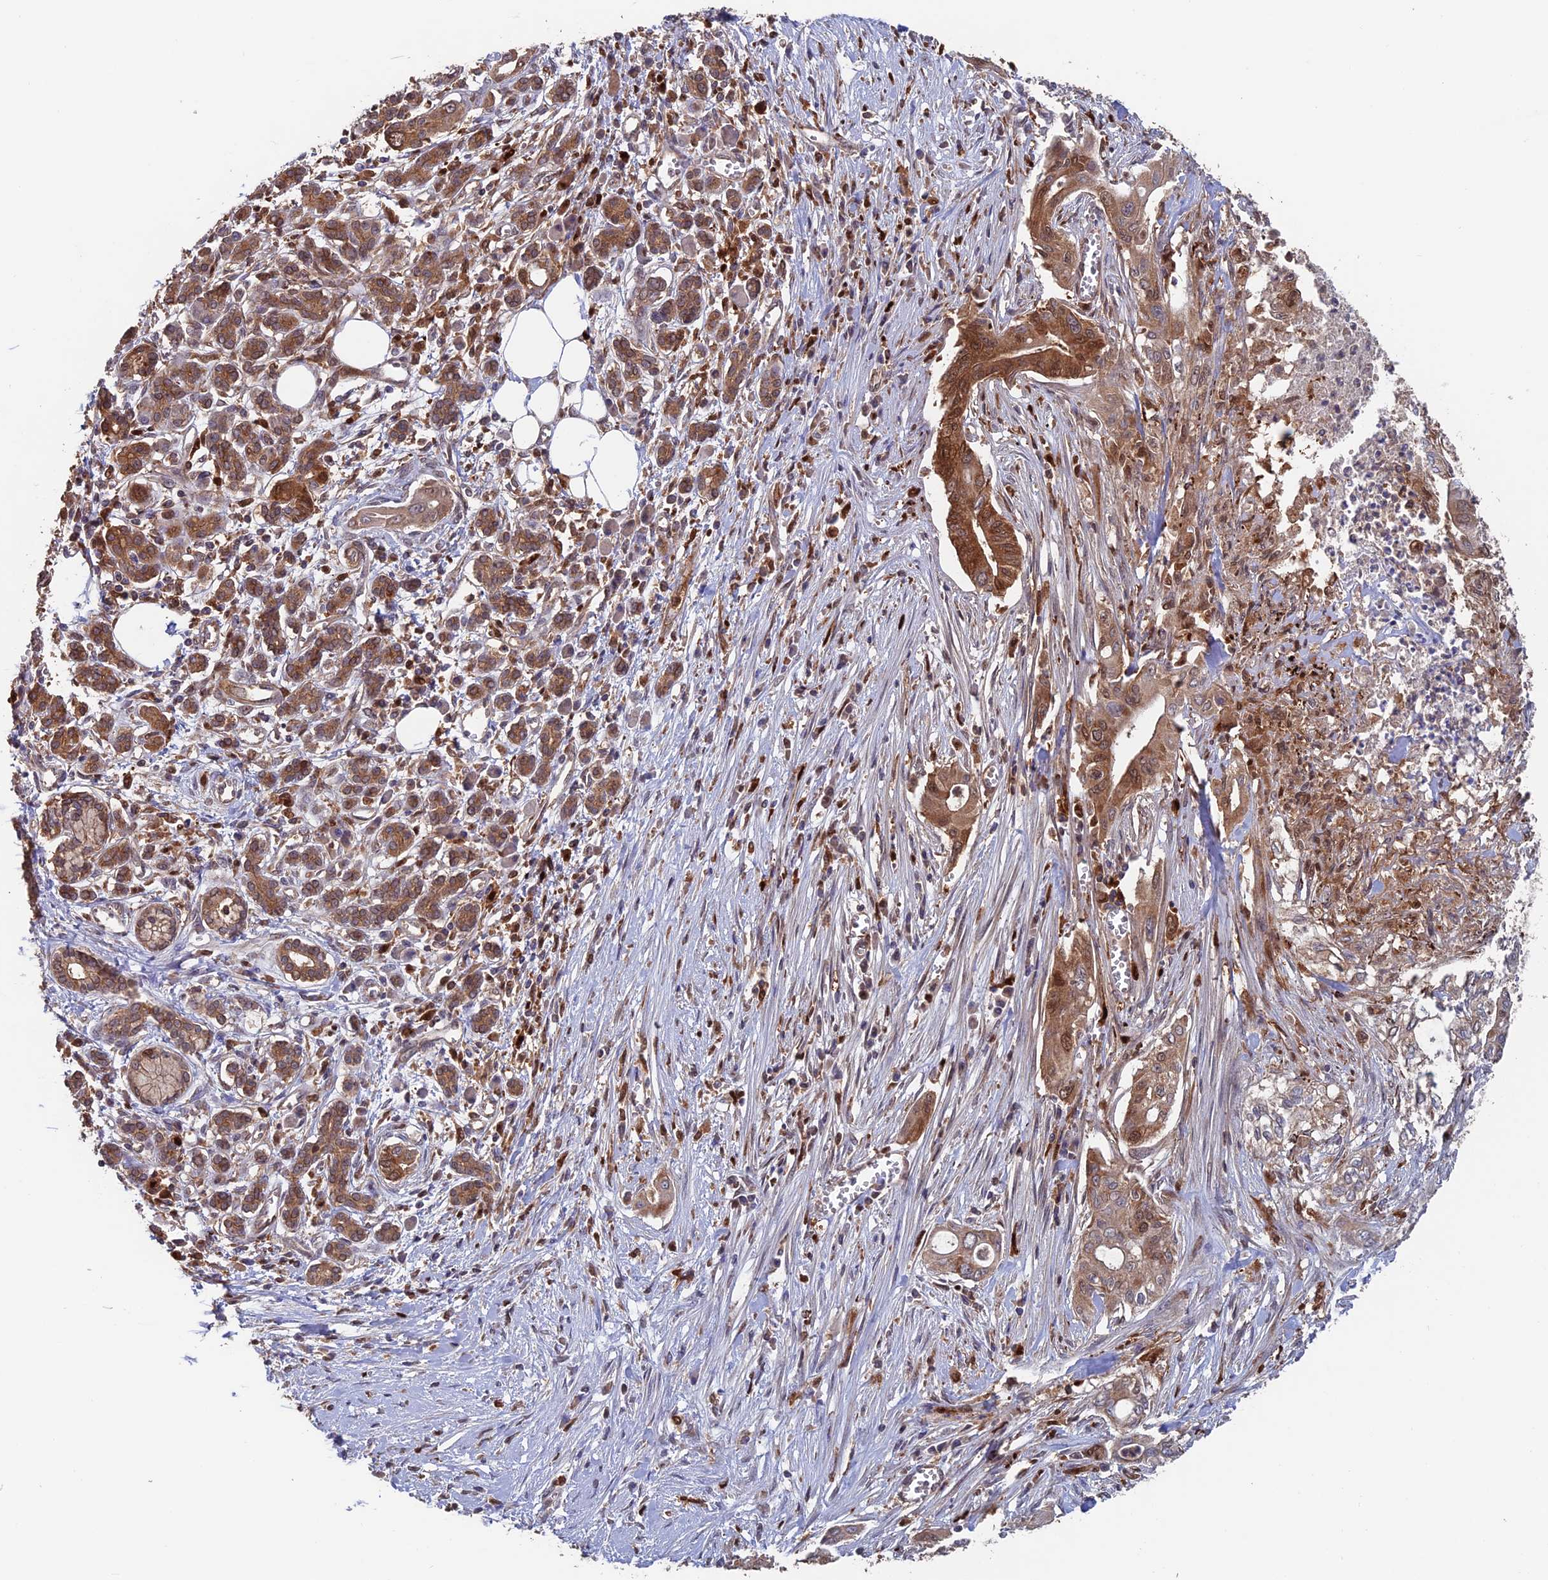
{"staining": {"intensity": "moderate", "quantity": ">75%", "location": "cytoplasmic/membranous"}, "tissue": "pancreatic cancer", "cell_type": "Tumor cells", "image_type": "cancer", "snomed": [{"axis": "morphology", "description": "Adenocarcinoma, NOS"}, {"axis": "topography", "description": "Pancreas"}], "caption": "This histopathology image demonstrates immunohistochemistry (IHC) staining of human pancreatic cancer (adenocarcinoma), with medium moderate cytoplasmic/membranous staining in about >75% of tumor cells.", "gene": "DTYMK", "patient": {"sex": "male", "age": 58}}